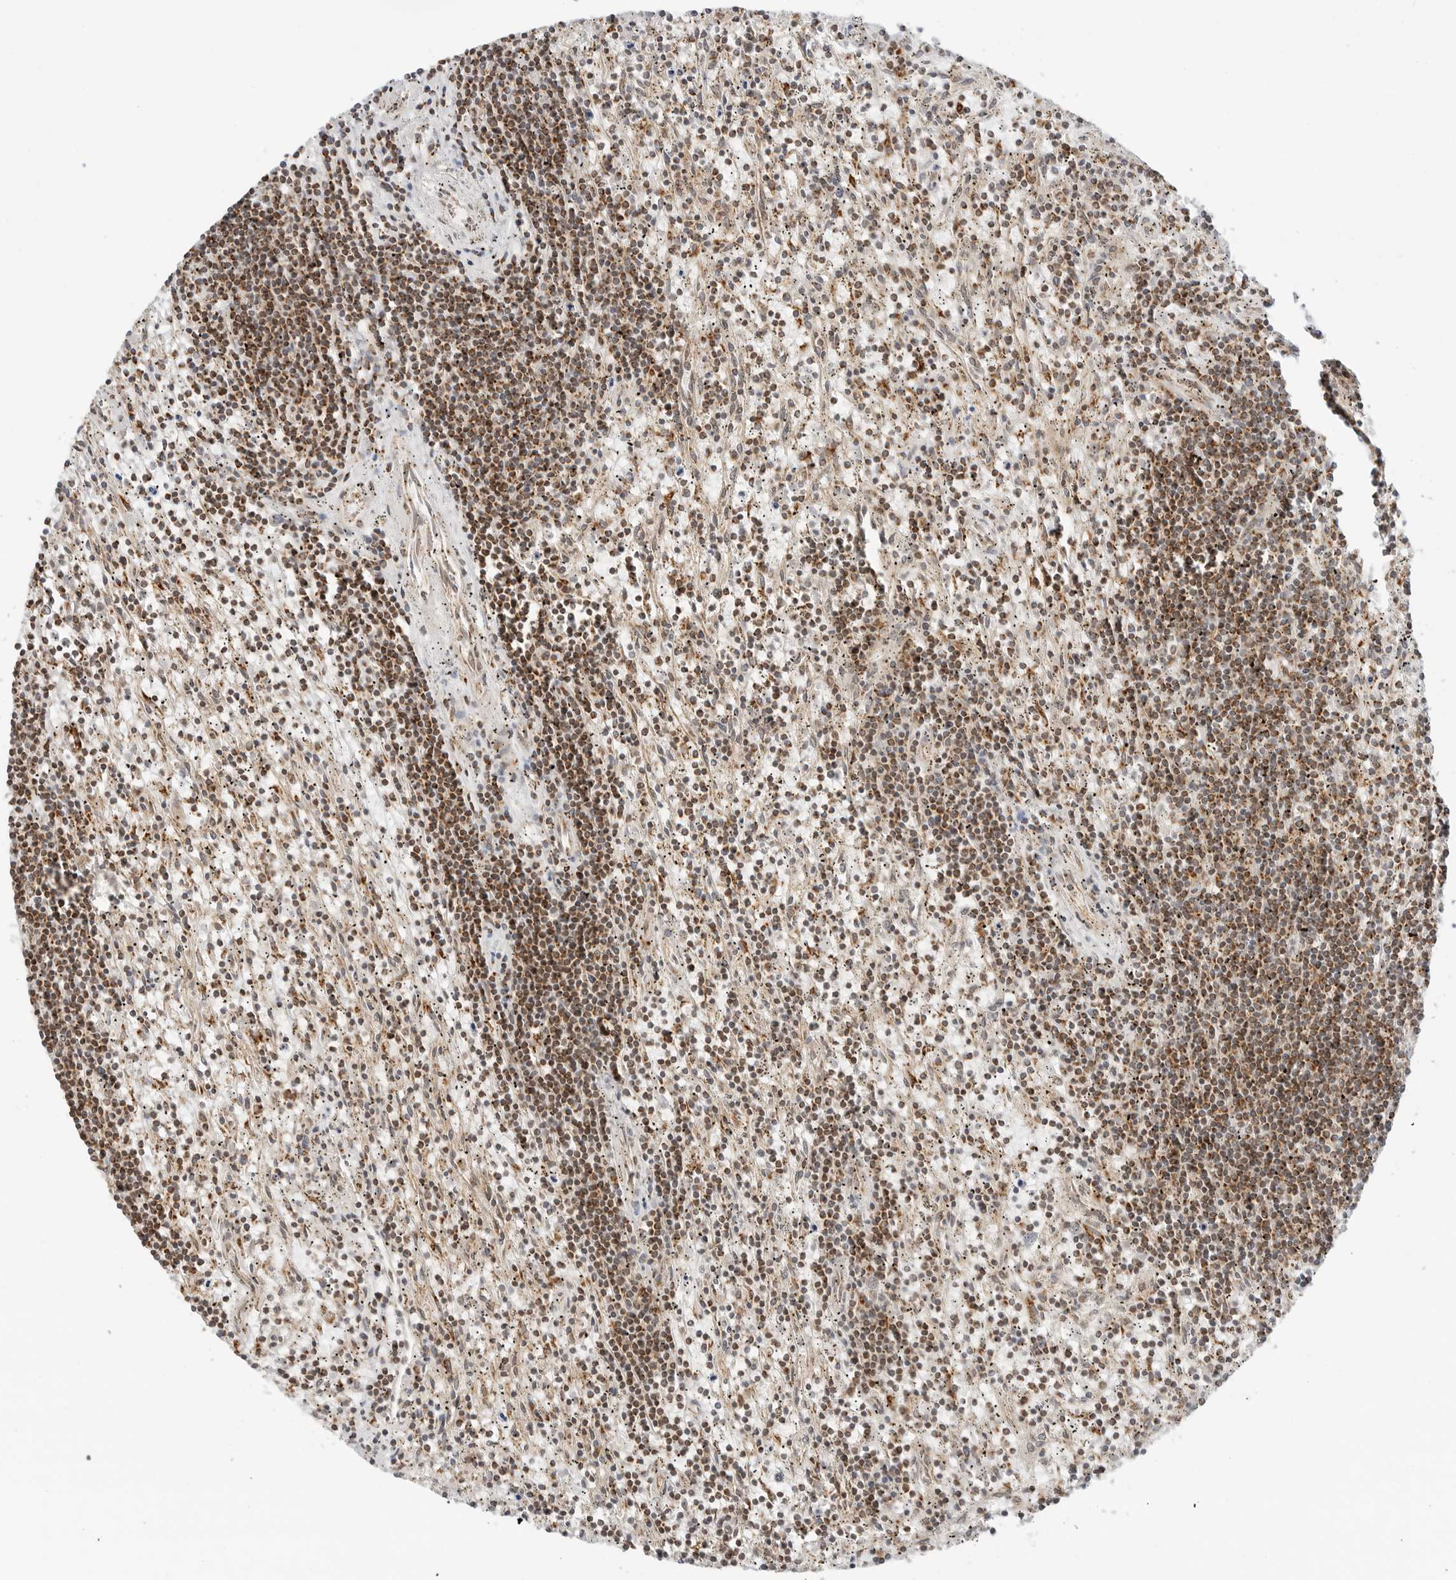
{"staining": {"intensity": "moderate", "quantity": ">75%", "location": "cytoplasmic/membranous"}, "tissue": "lymphoma", "cell_type": "Tumor cells", "image_type": "cancer", "snomed": [{"axis": "morphology", "description": "Malignant lymphoma, non-Hodgkin's type, Low grade"}, {"axis": "topography", "description": "Spleen"}], "caption": "Immunohistochemical staining of lymphoma reveals medium levels of moderate cytoplasmic/membranous protein staining in approximately >75% of tumor cells.", "gene": "POLR3GL", "patient": {"sex": "male", "age": 76}}